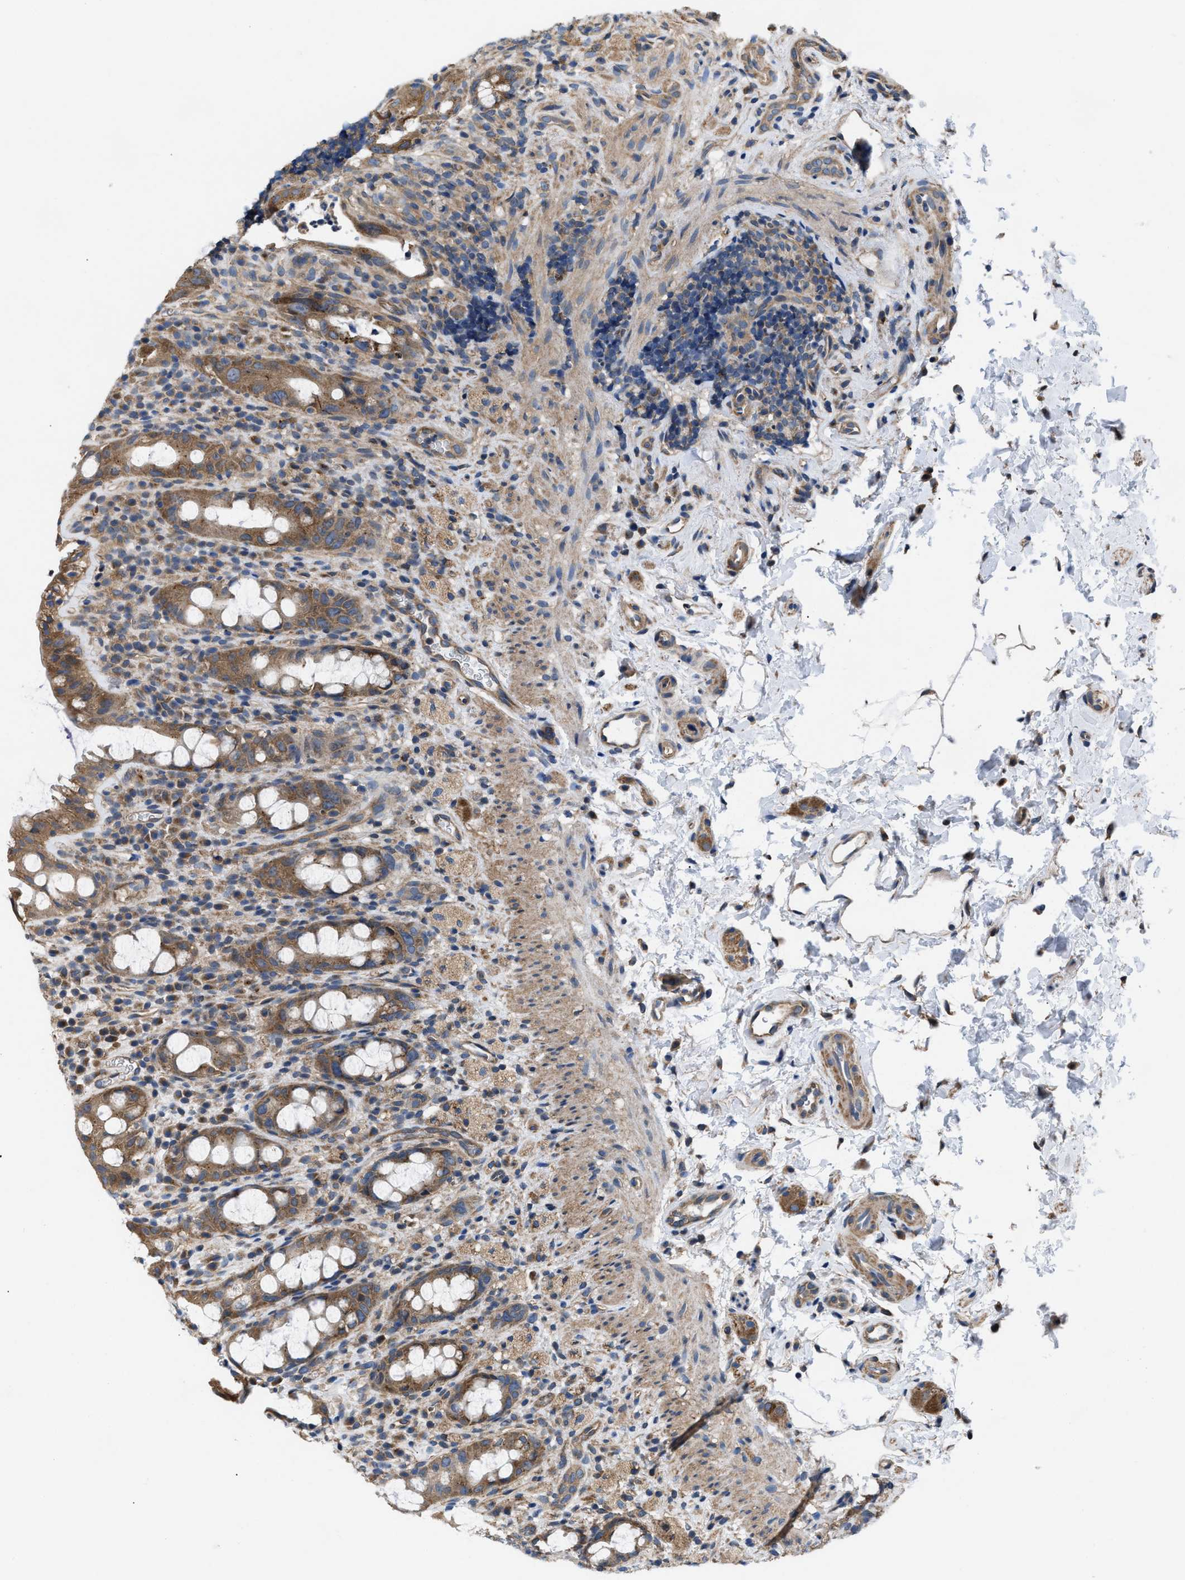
{"staining": {"intensity": "moderate", "quantity": ">75%", "location": "cytoplasmic/membranous"}, "tissue": "rectum", "cell_type": "Glandular cells", "image_type": "normal", "snomed": [{"axis": "morphology", "description": "Normal tissue, NOS"}, {"axis": "topography", "description": "Rectum"}], "caption": "Rectum stained for a protein (brown) demonstrates moderate cytoplasmic/membranous positive expression in approximately >75% of glandular cells.", "gene": "CEP128", "patient": {"sex": "male", "age": 44}}